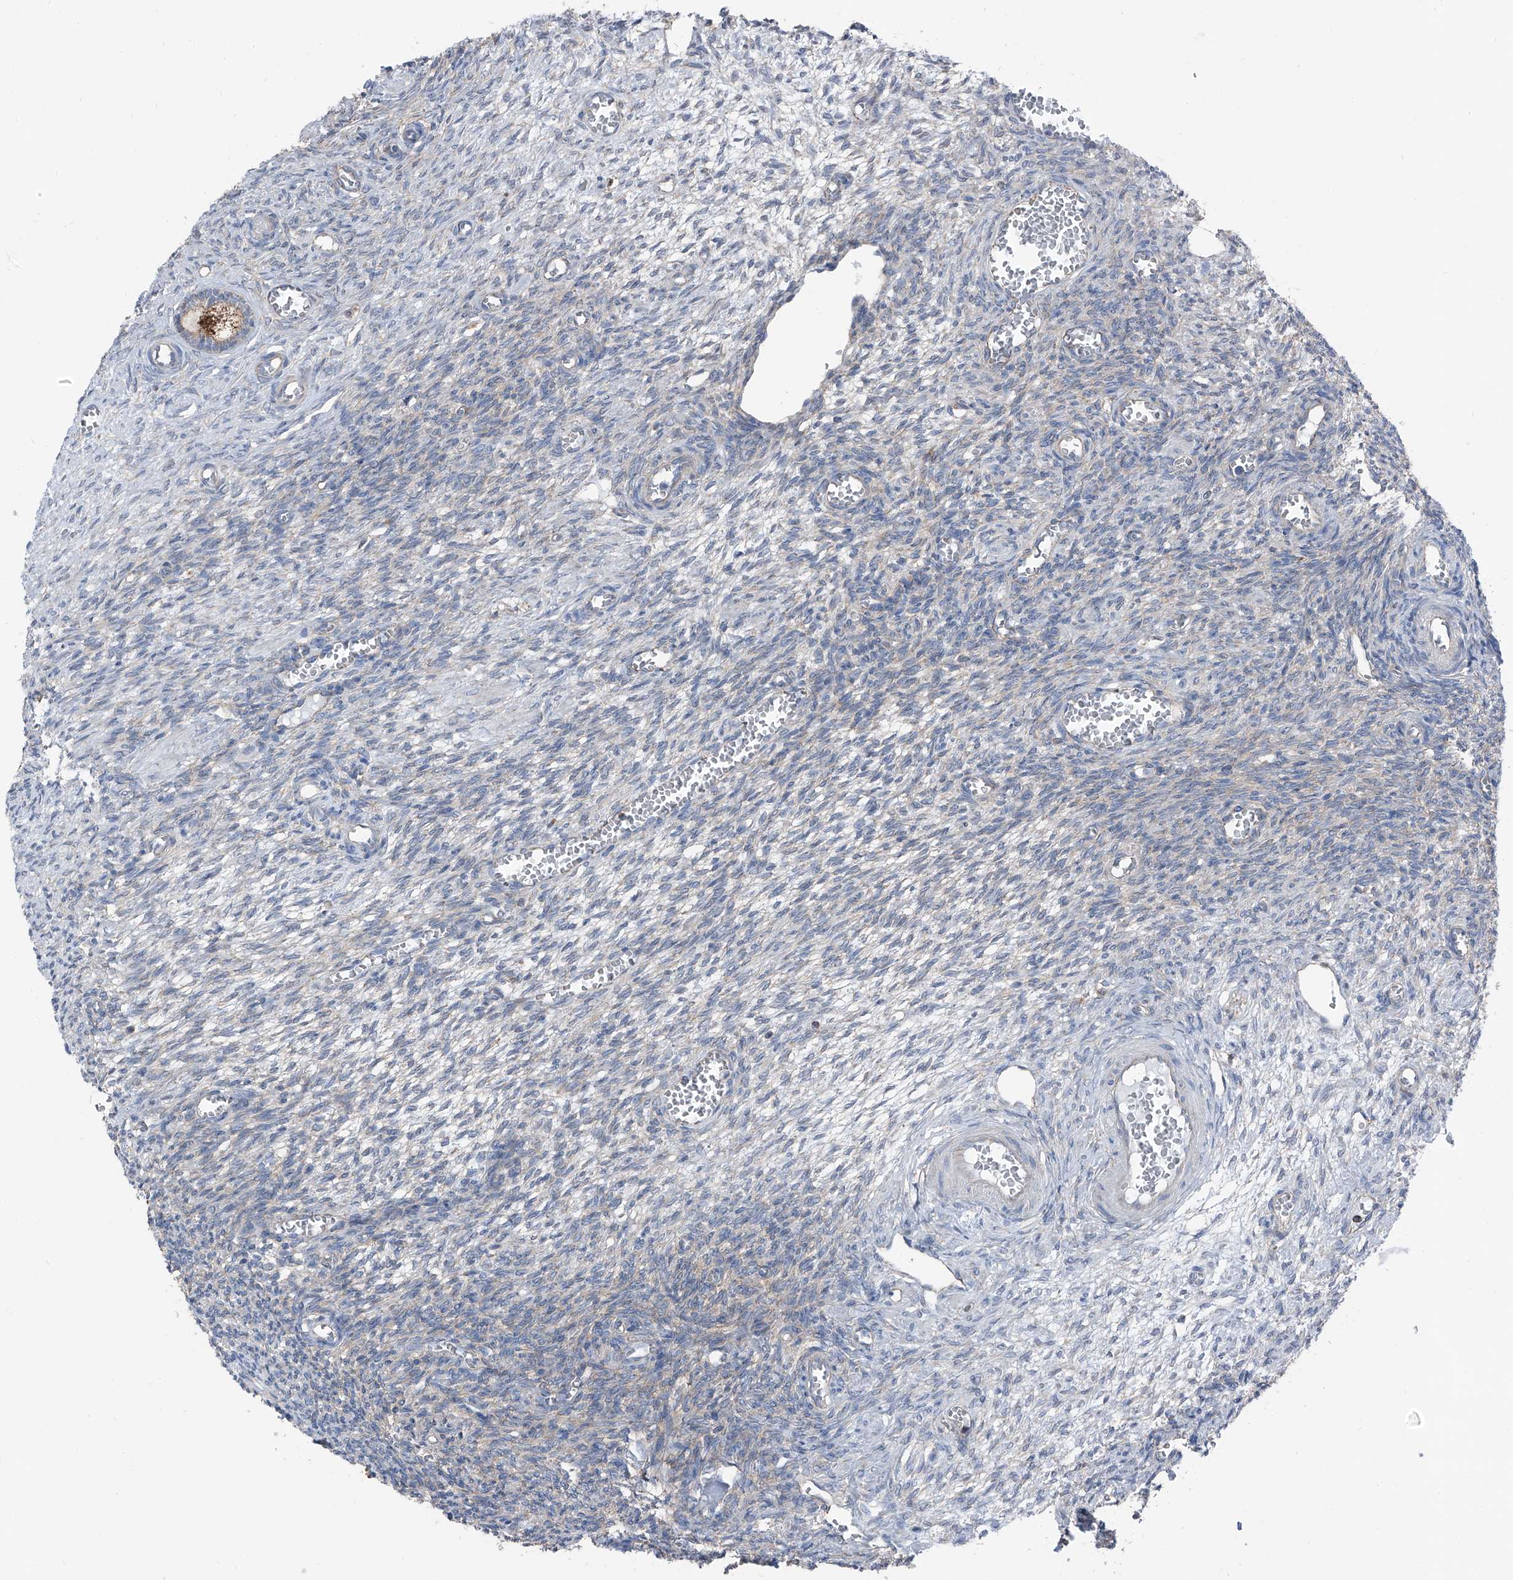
{"staining": {"intensity": "moderate", "quantity": ">75%", "location": "cytoplasmic/membranous"}, "tissue": "ovary", "cell_type": "Follicle cells", "image_type": "normal", "snomed": [{"axis": "morphology", "description": "Normal tissue, NOS"}, {"axis": "topography", "description": "Ovary"}], "caption": "Follicle cells exhibit medium levels of moderate cytoplasmic/membranous expression in about >75% of cells in benign ovary. The staining was performed using DAB, with brown indicating positive protein expression. Nuclei are stained blue with hematoxylin.", "gene": "GPR142", "patient": {"sex": "female", "age": 27}}